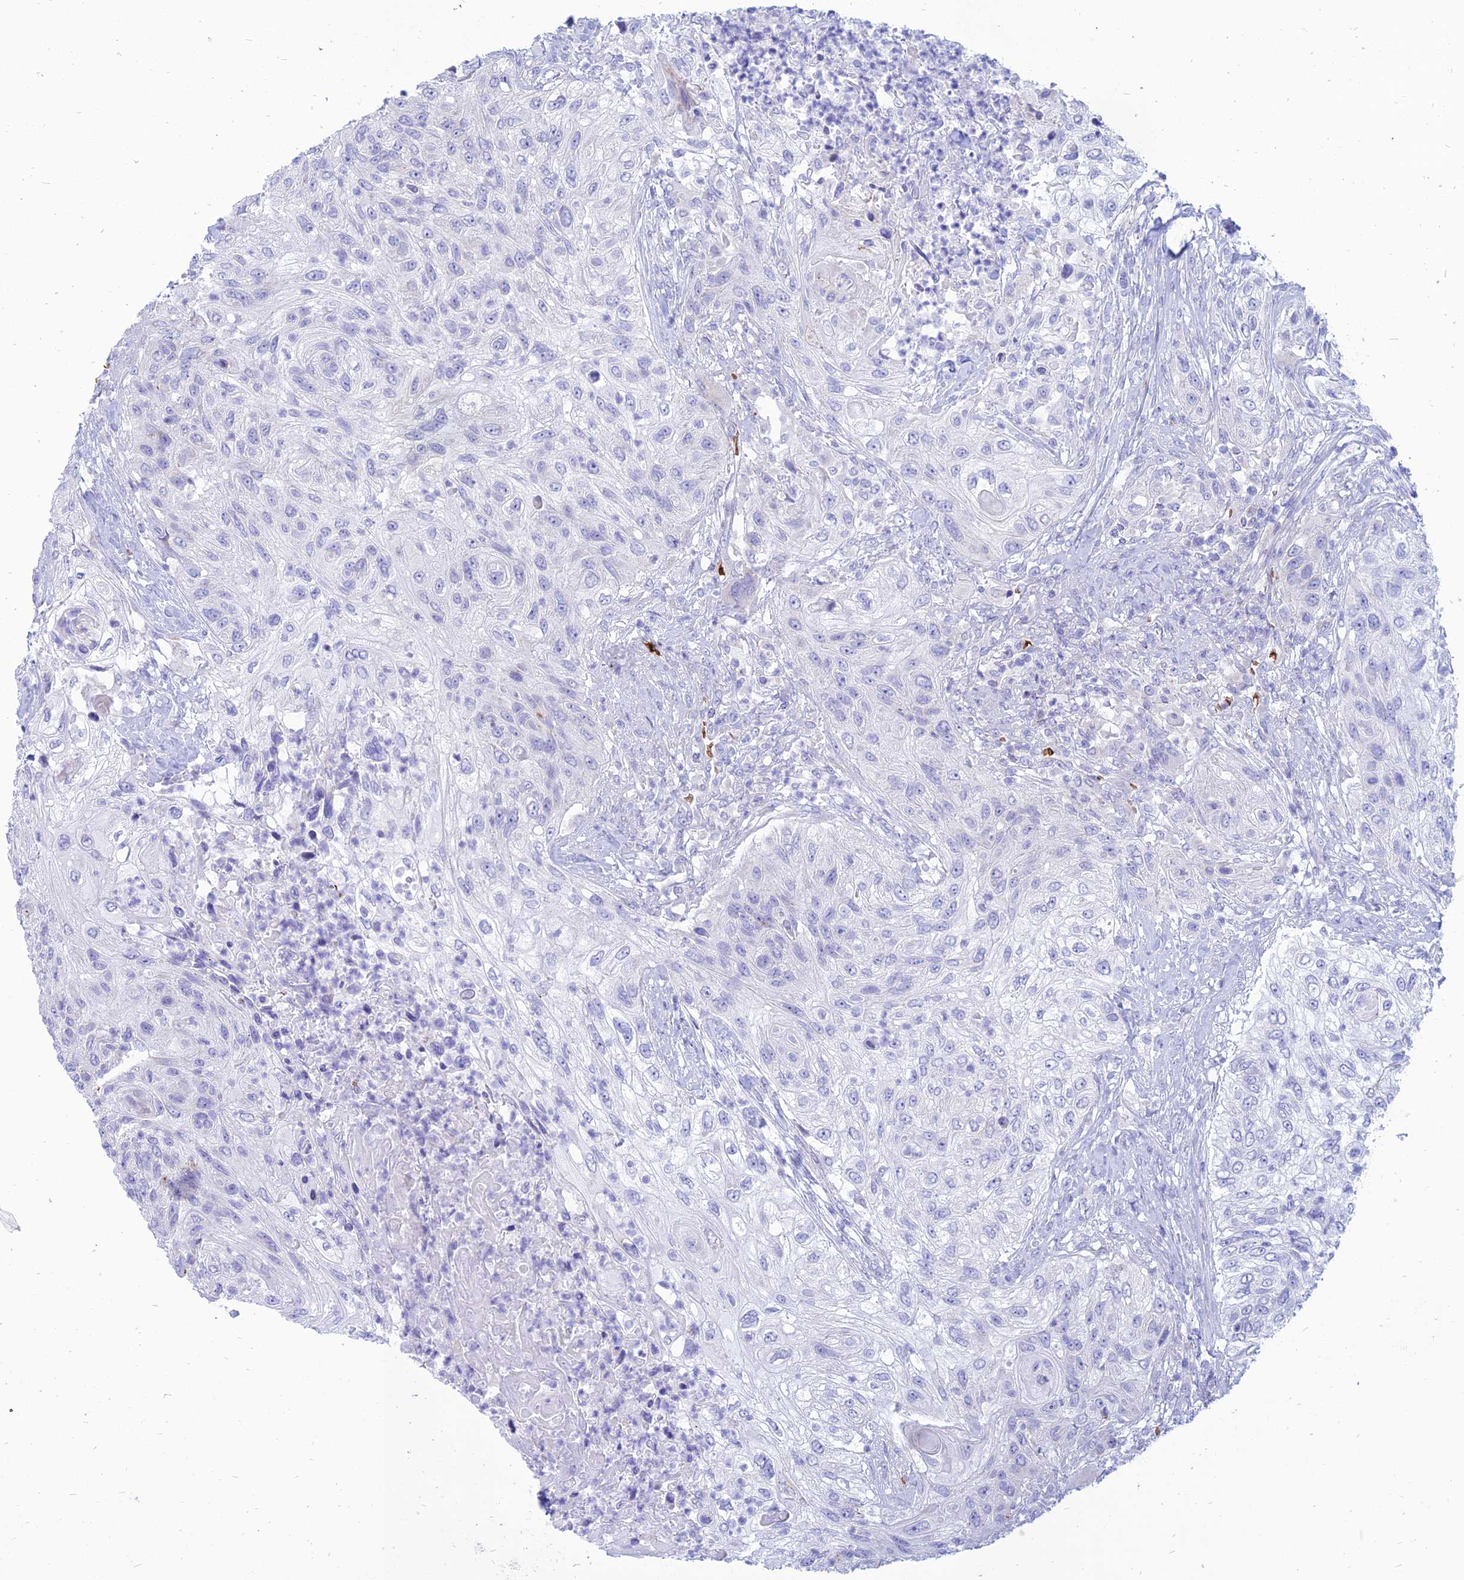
{"staining": {"intensity": "negative", "quantity": "none", "location": "none"}, "tissue": "urothelial cancer", "cell_type": "Tumor cells", "image_type": "cancer", "snomed": [{"axis": "morphology", "description": "Urothelial carcinoma, High grade"}, {"axis": "topography", "description": "Urinary bladder"}], "caption": "The photomicrograph exhibits no staining of tumor cells in urothelial cancer. (IHC, brightfield microscopy, high magnification).", "gene": "HHAT", "patient": {"sex": "female", "age": 60}}